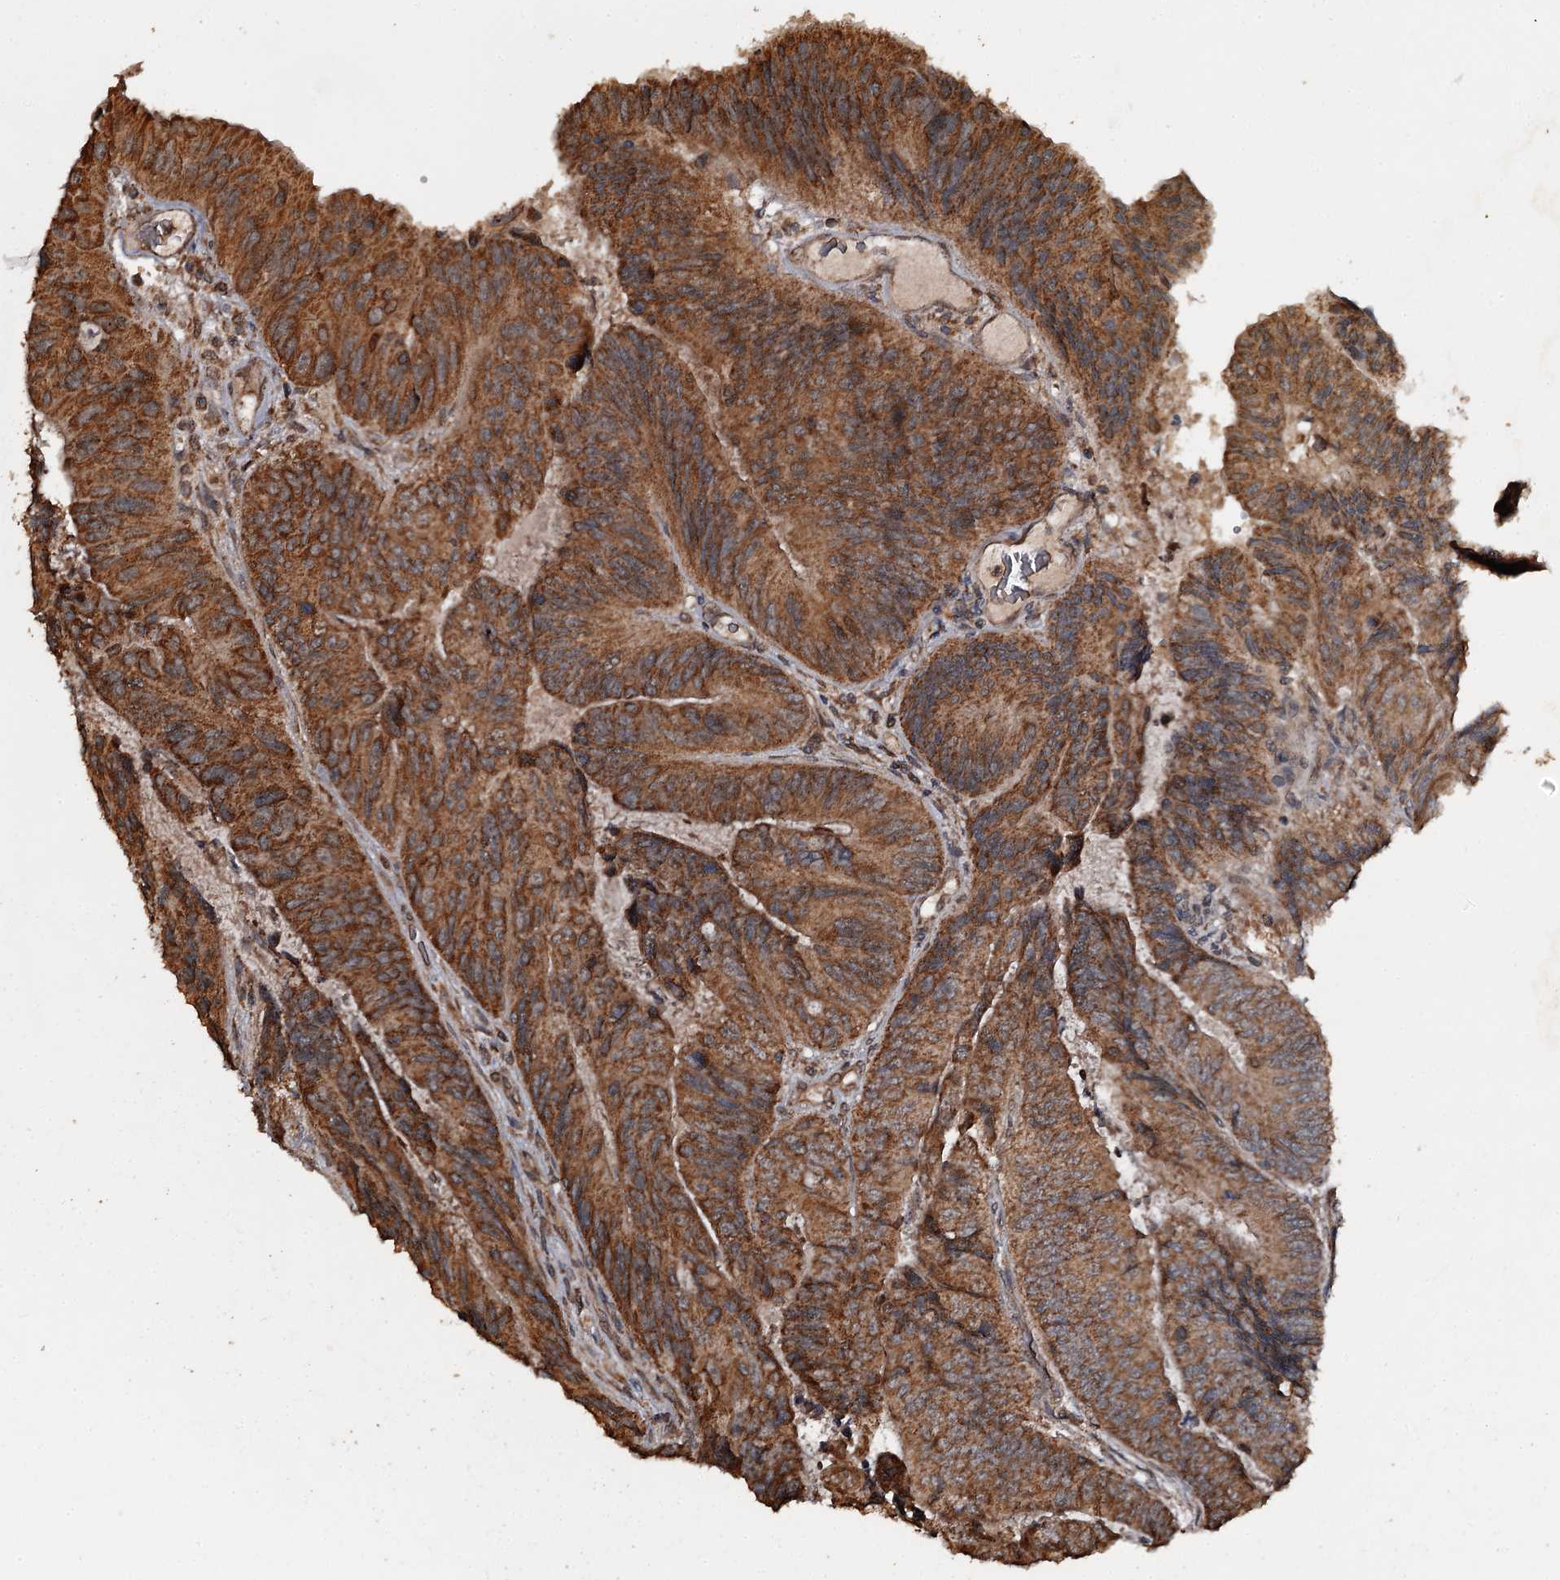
{"staining": {"intensity": "strong", "quantity": ">75%", "location": "cytoplasmic/membranous"}, "tissue": "colorectal cancer", "cell_type": "Tumor cells", "image_type": "cancer", "snomed": [{"axis": "morphology", "description": "Adenocarcinoma, NOS"}, {"axis": "topography", "description": "Colon"}], "caption": "Tumor cells exhibit high levels of strong cytoplasmic/membranous positivity in about >75% of cells in adenocarcinoma (colorectal).", "gene": "WIPI1", "patient": {"sex": "female", "age": 67}}